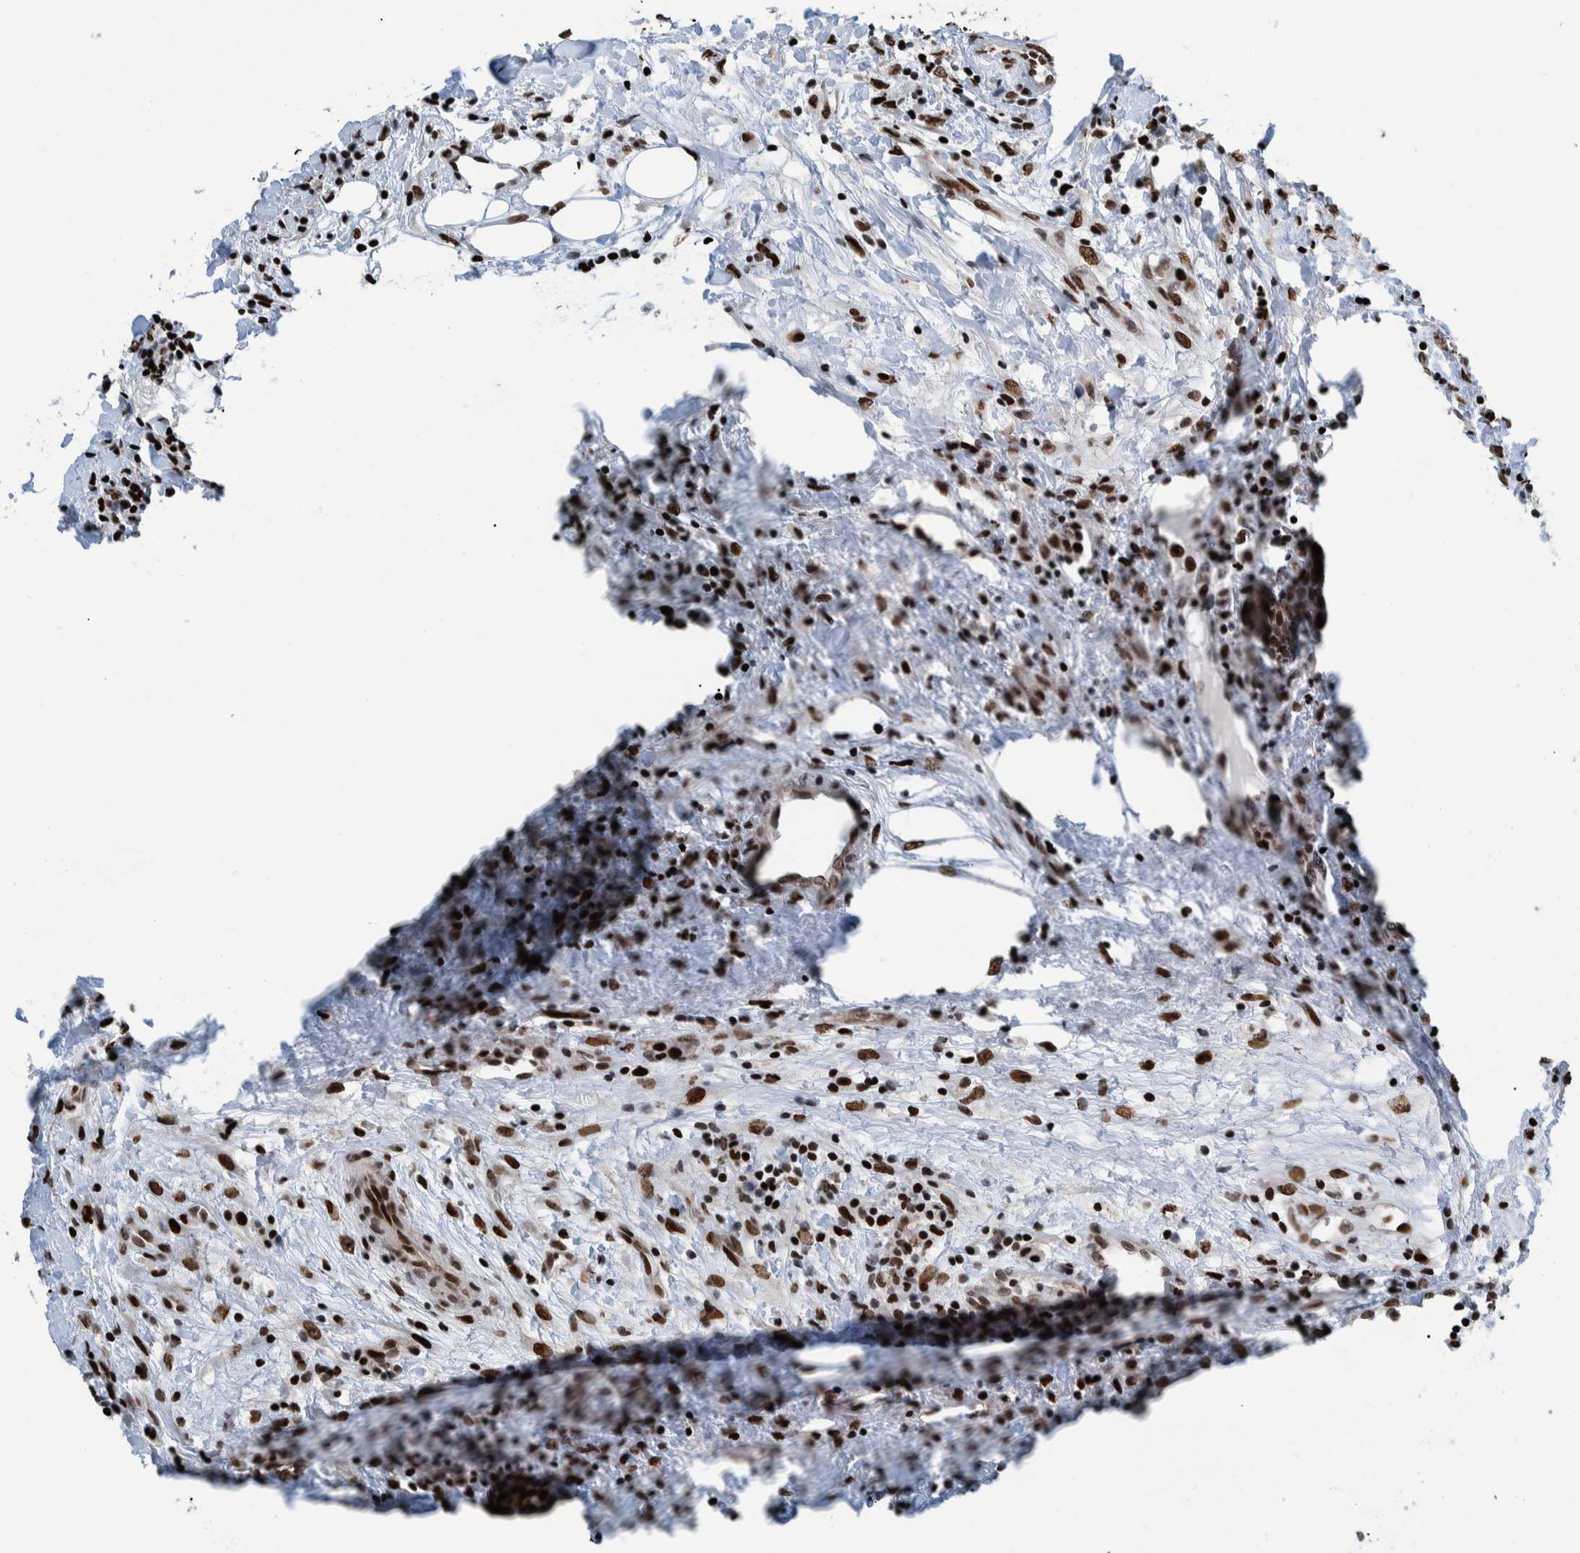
{"staining": {"intensity": "strong", "quantity": ">75%", "location": "nuclear"}, "tissue": "breast cancer", "cell_type": "Tumor cells", "image_type": "cancer", "snomed": [{"axis": "morphology", "description": "Duct carcinoma"}, {"axis": "topography", "description": "Breast"}], "caption": "Breast cancer stained for a protein (brown) shows strong nuclear positive staining in about >75% of tumor cells.", "gene": "HEATR9", "patient": {"sex": "female", "age": 37}}